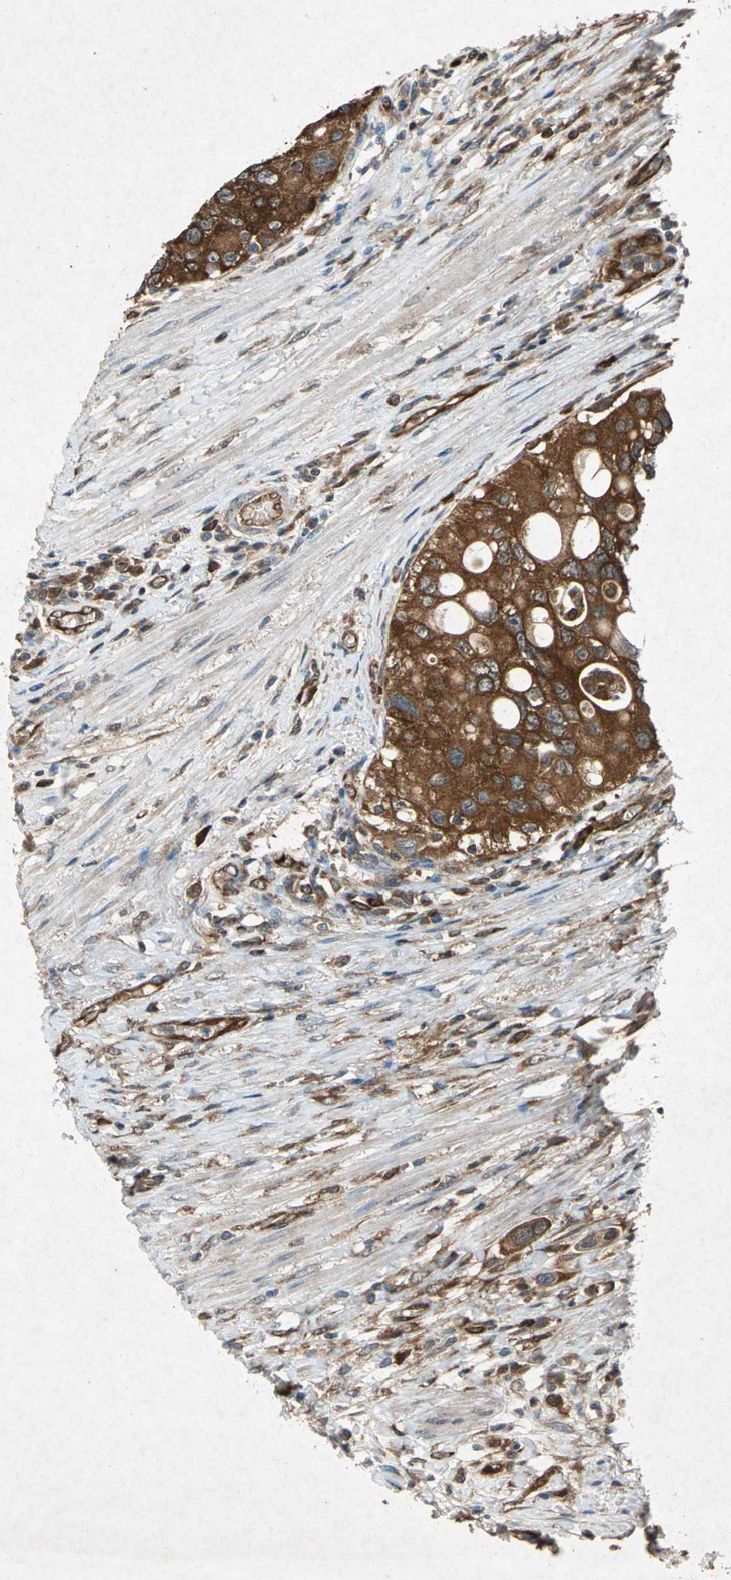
{"staining": {"intensity": "strong", "quantity": ">75%", "location": "cytoplasmic/membranous"}, "tissue": "urothelial cancer", "cell_type": "Tumor cells", "image_type": "cancer", "snomed": [{"axis": "morphology", "description": "Urothelial carcinoma, High grade"}, {"axis": "topography", "description": "Urinary bladder"}], "caption": "Immunohistochemistry (IHC) photomicrograph of neoplastic tissue: high-grade urothelial carcinoma stained using IHC exhibits high levels of strong protein expression localized specifically in the cytoplasmic/membranous of tumor cells, appearing as a cytoplasmic/membranous brown color.", "gene": "HSP90AB1", "patient": {"sex": "female", "age": 56}}